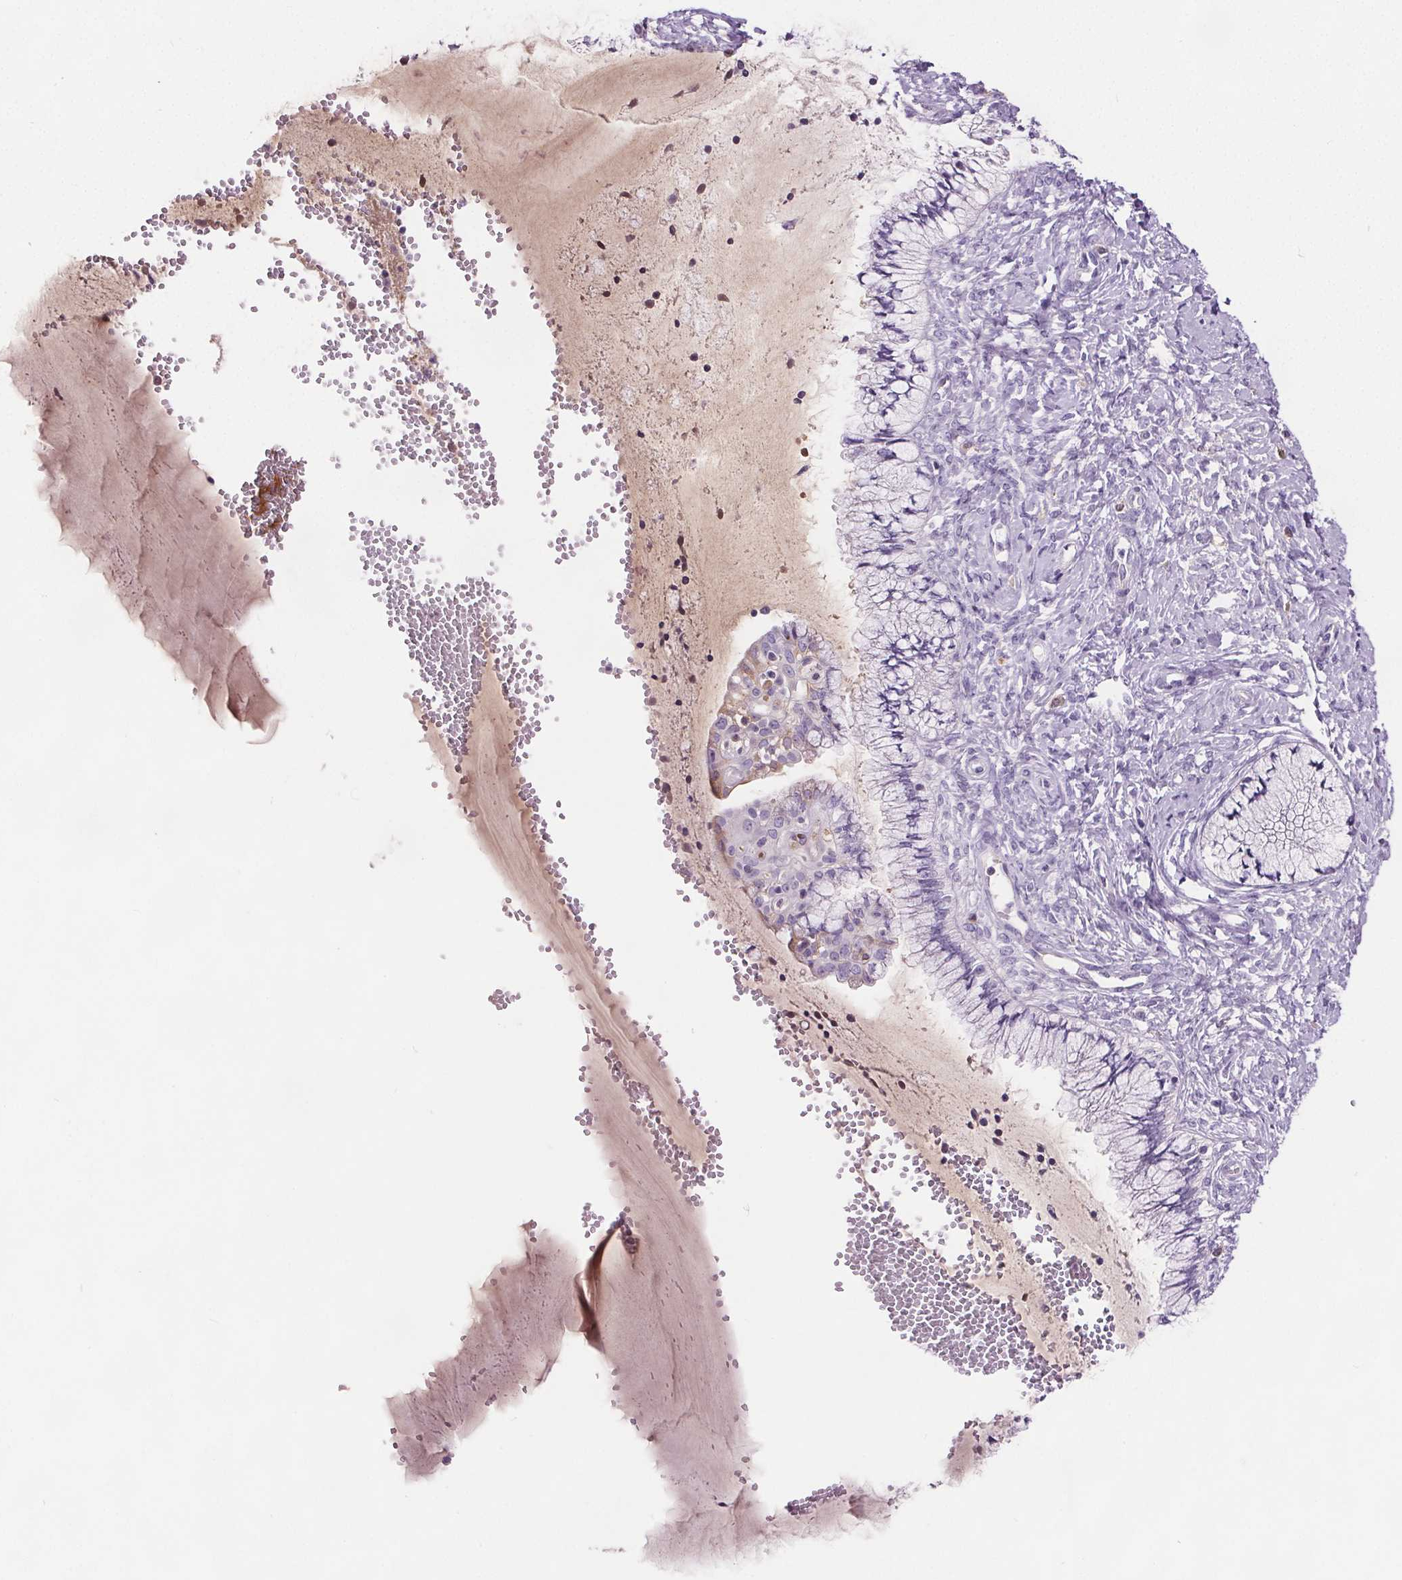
{"staining": {"intensity": "negative", "quantity": "none", "location": "none"}, "tissue": "cervix", "cell_type": "Glandular cells", "image_type": "normal", "snomed": [{"axis": "morphology", "description": "Normal tissue, NOS"}, {"axis": "topography", "description": "Cervix"}], "caption": "The immunohistochemistry (IHC) image has no significant expression in glandular cells of cervix.", "gene": "CD5L", "patient": {"sex": "female", "age": 37}}